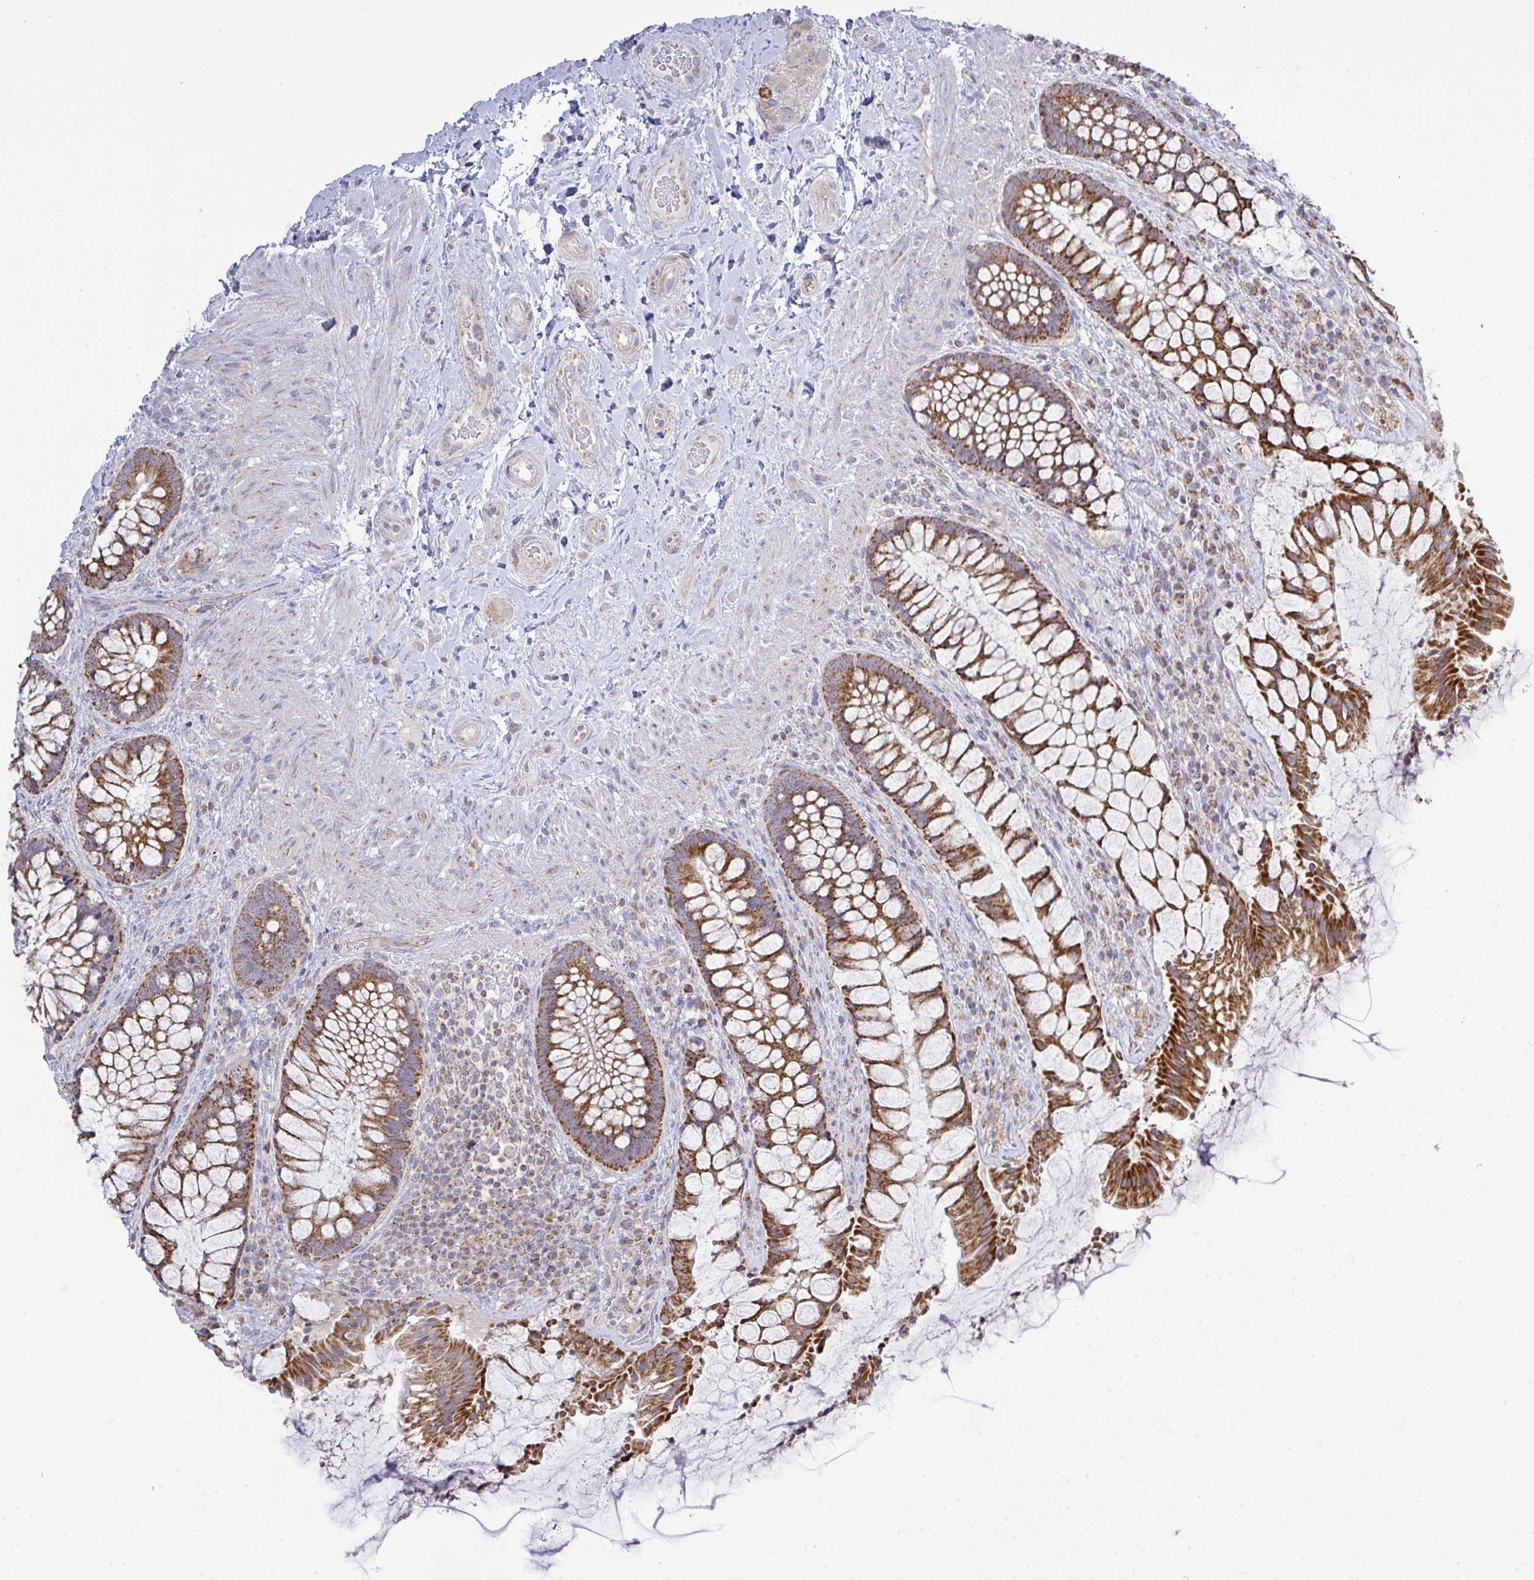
{"staining": {"intensity": "strong", "quantity": ">75%", "location": "cytoplasmic/membranous"}, "tissue": "rectum", "cell_type": "Glandular cells", "image_type": "normal", "snomed": [{"axis": "morphology", "description": "Normal tissue, NOS"}, {"axis": "topography", "description": "Rectum"}], "caption": "Rectum stained with a protein marker reveals strong staining in glandular cells.", "gene": "NDUFA7", "patient": {"sex": "female", "age": 58}}